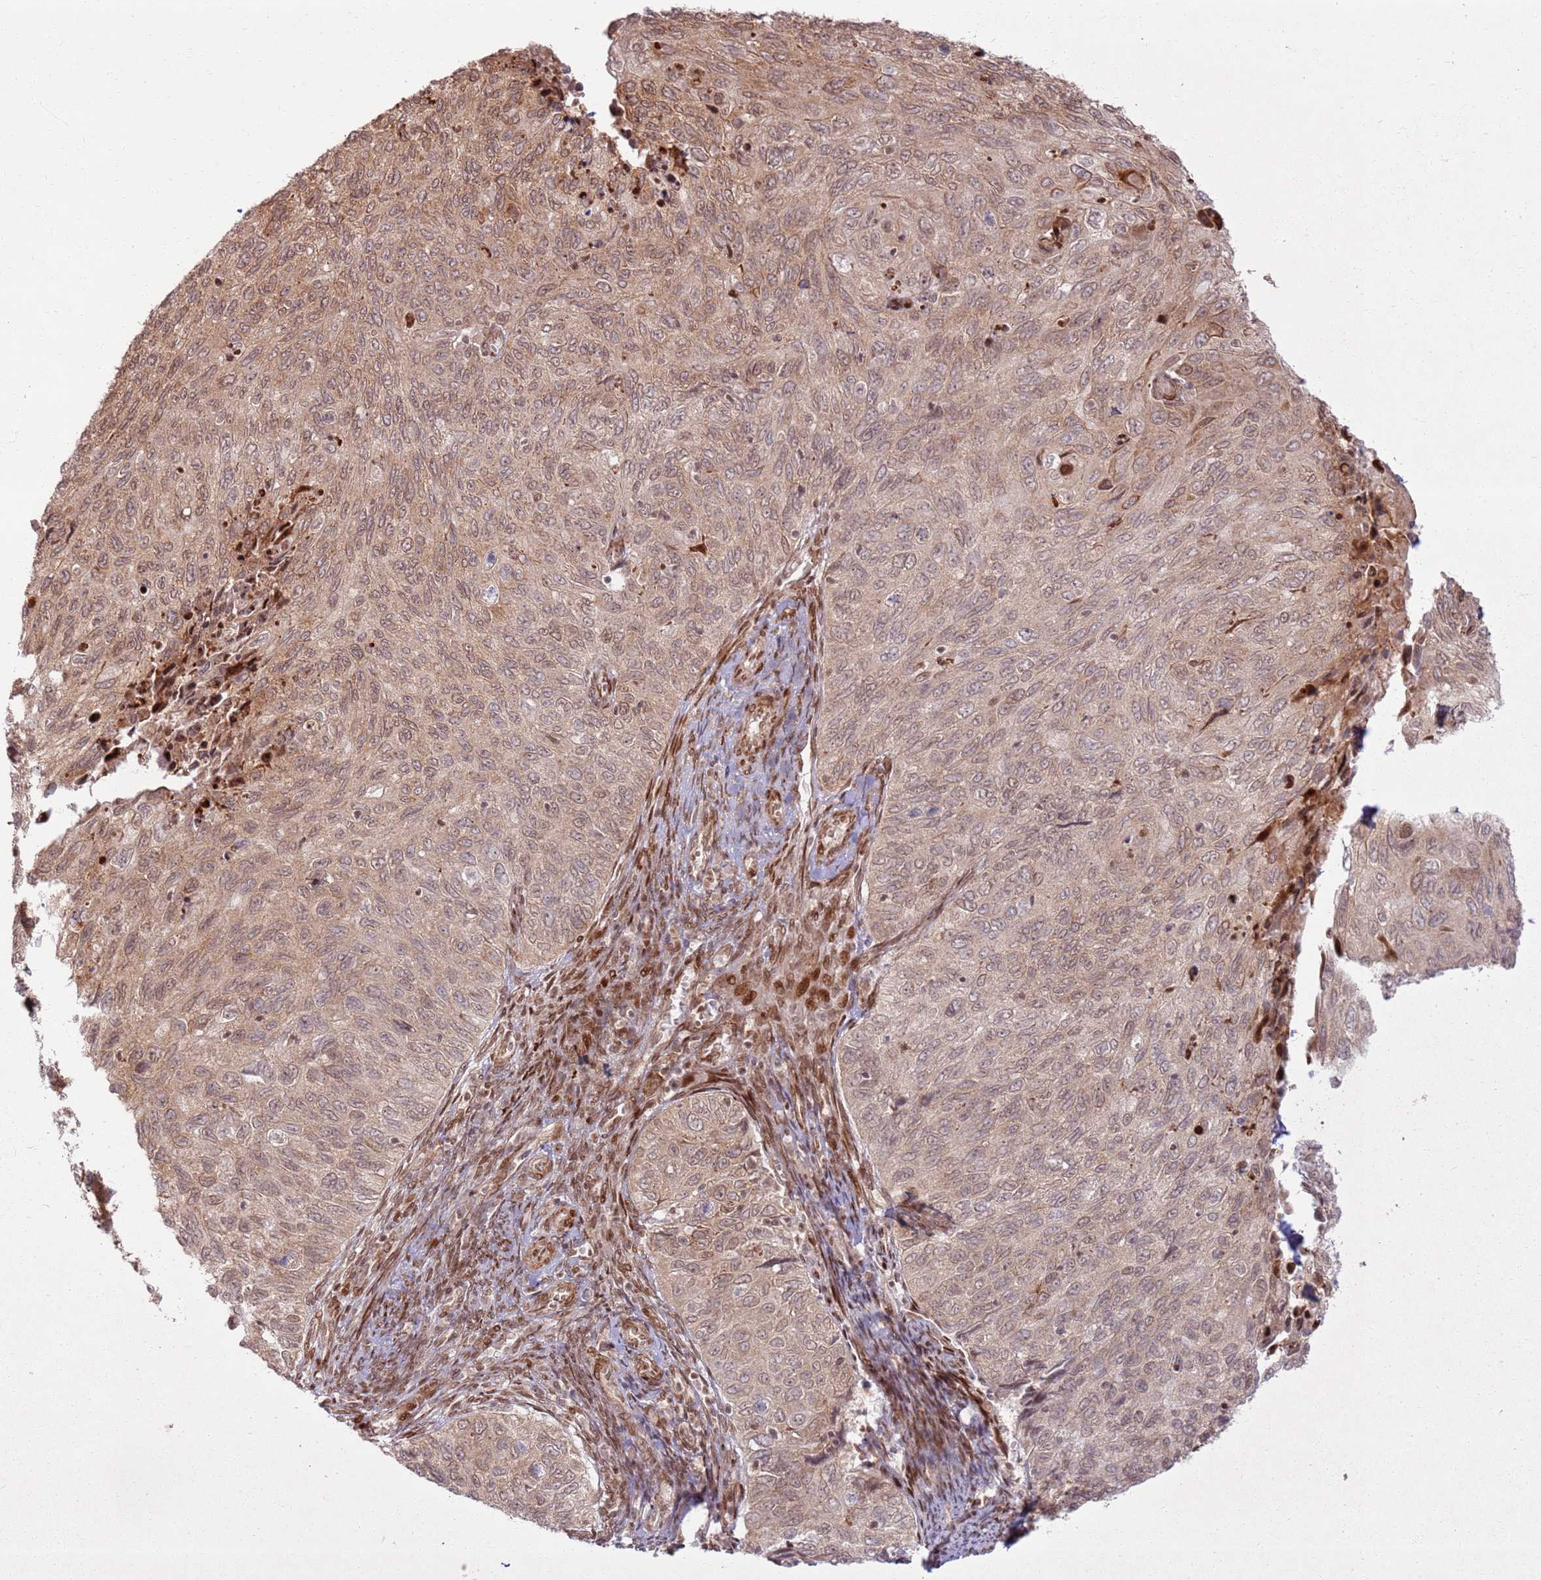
{"staining": {"intensity": "weak", "quantity": ">75%", "location": "cytoplasmic/membranous,nuclear"}, "tissue": "cervical cancer", "cell_type": "Tumor cells", "image_type": "cancer", "snomed": [{"axis": "morphology", "description": "Squamous cell carcinoma, NOS"}, {"axis": "topography", "description": "Cervix"}], "caption": "Cervical cancer (squamous cell carcinoma) was stained to show a protein in brown. There is low levels of weak cytoplasmic/membranous and nuclear staining in about >75% of tumor cells.", "gene": "KLHL36", "patient": {"sex": "female", "age": 70}}